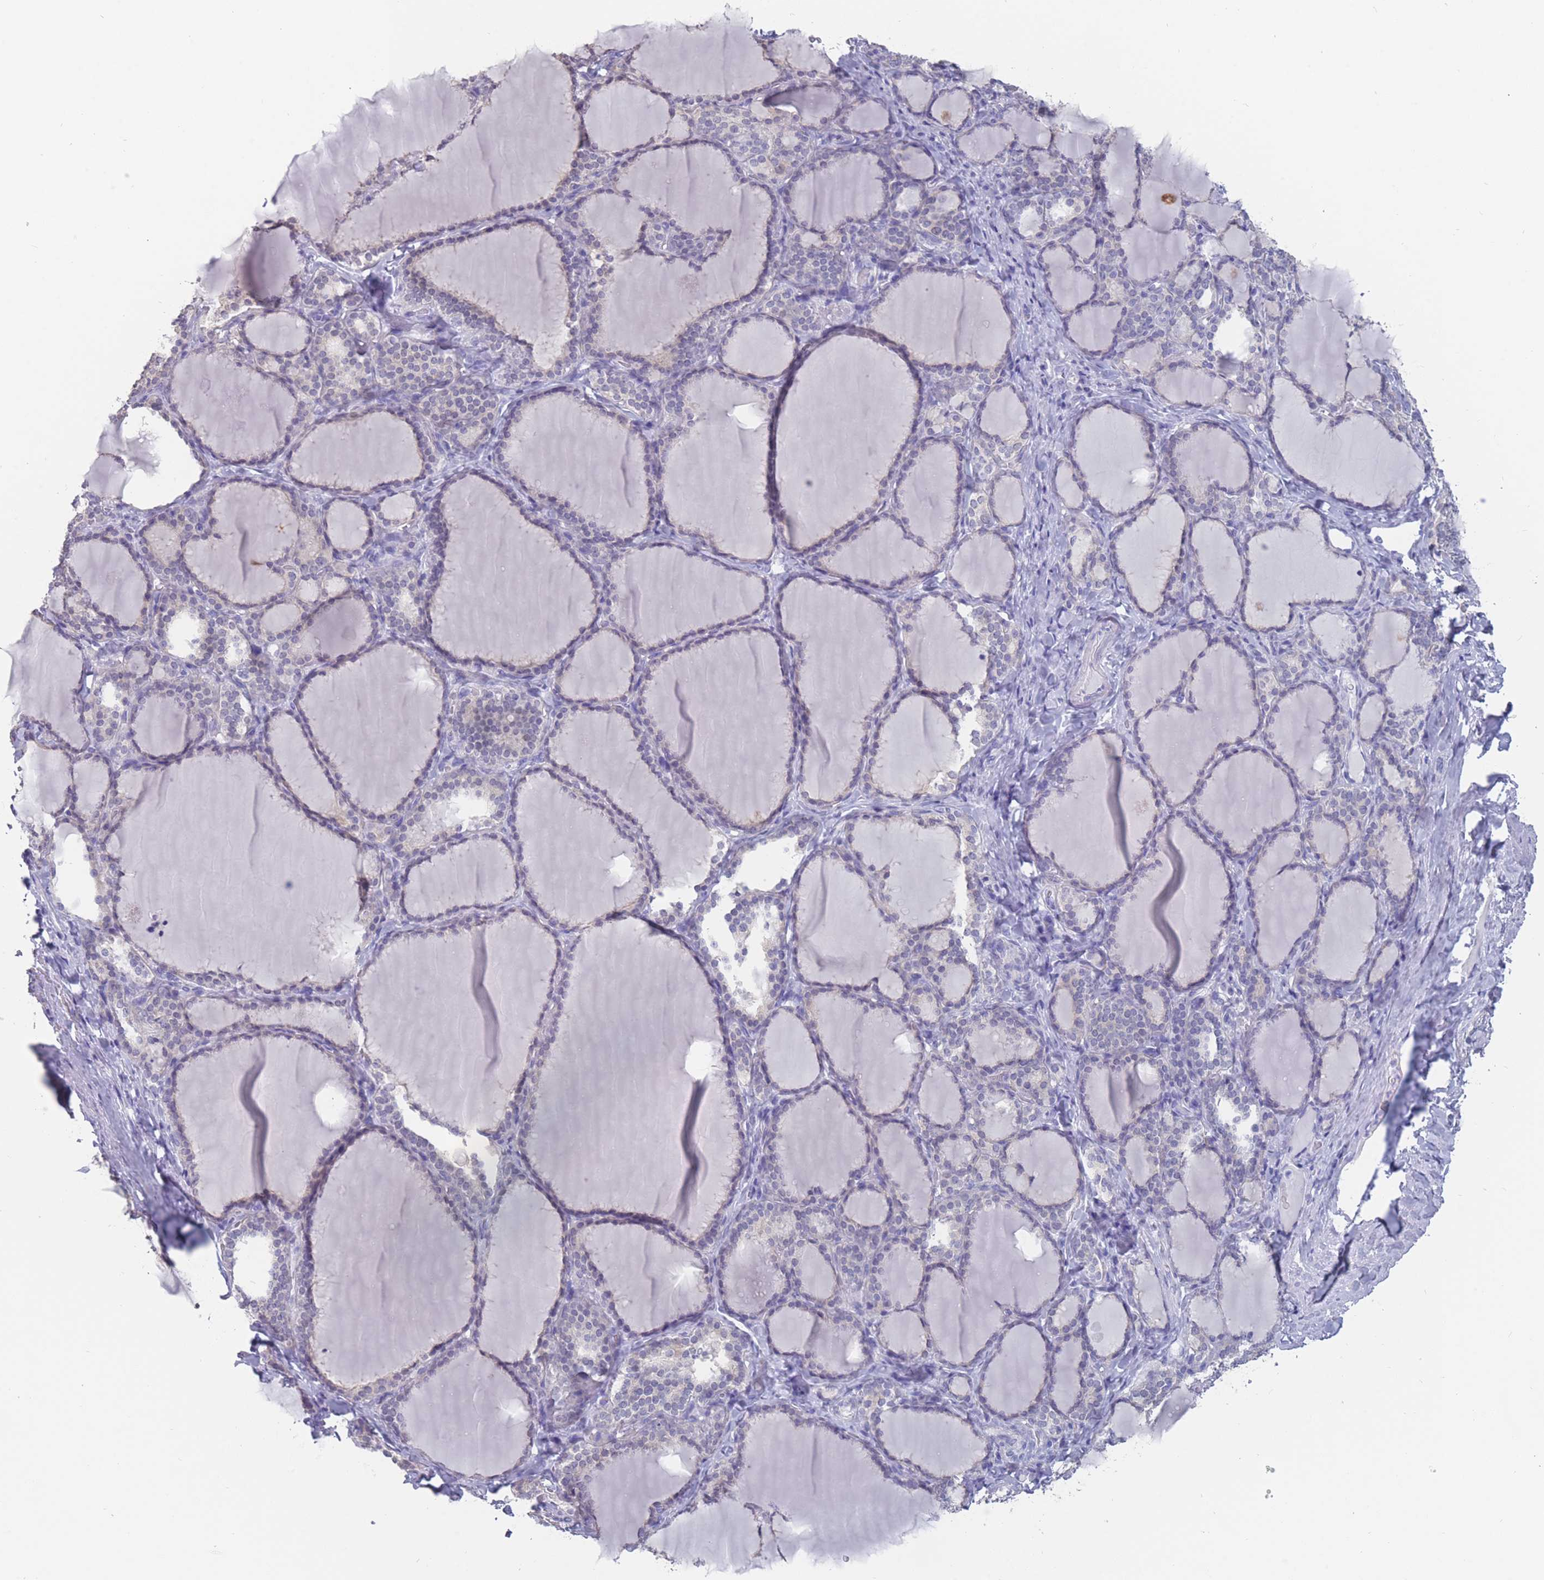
{"staining": {"intensity": "negative", "quantity": "none", "location": "none"}, "tissue": "thyroid gland", "cell_type": "Glandular cells", "image_type": "normal", "snomed": [{"axis": "morphology", "description": "Normal tissue, NOS"}, {"axis": "topography", "description": "Thyroid gland"}], "caption": "This is an IHC photomicrograph of unremarkable human thyroid gland. There is no positivity in glandular cells.", "gene": "CYP51A1", "patient": {"sex": "female", "age": 31}}